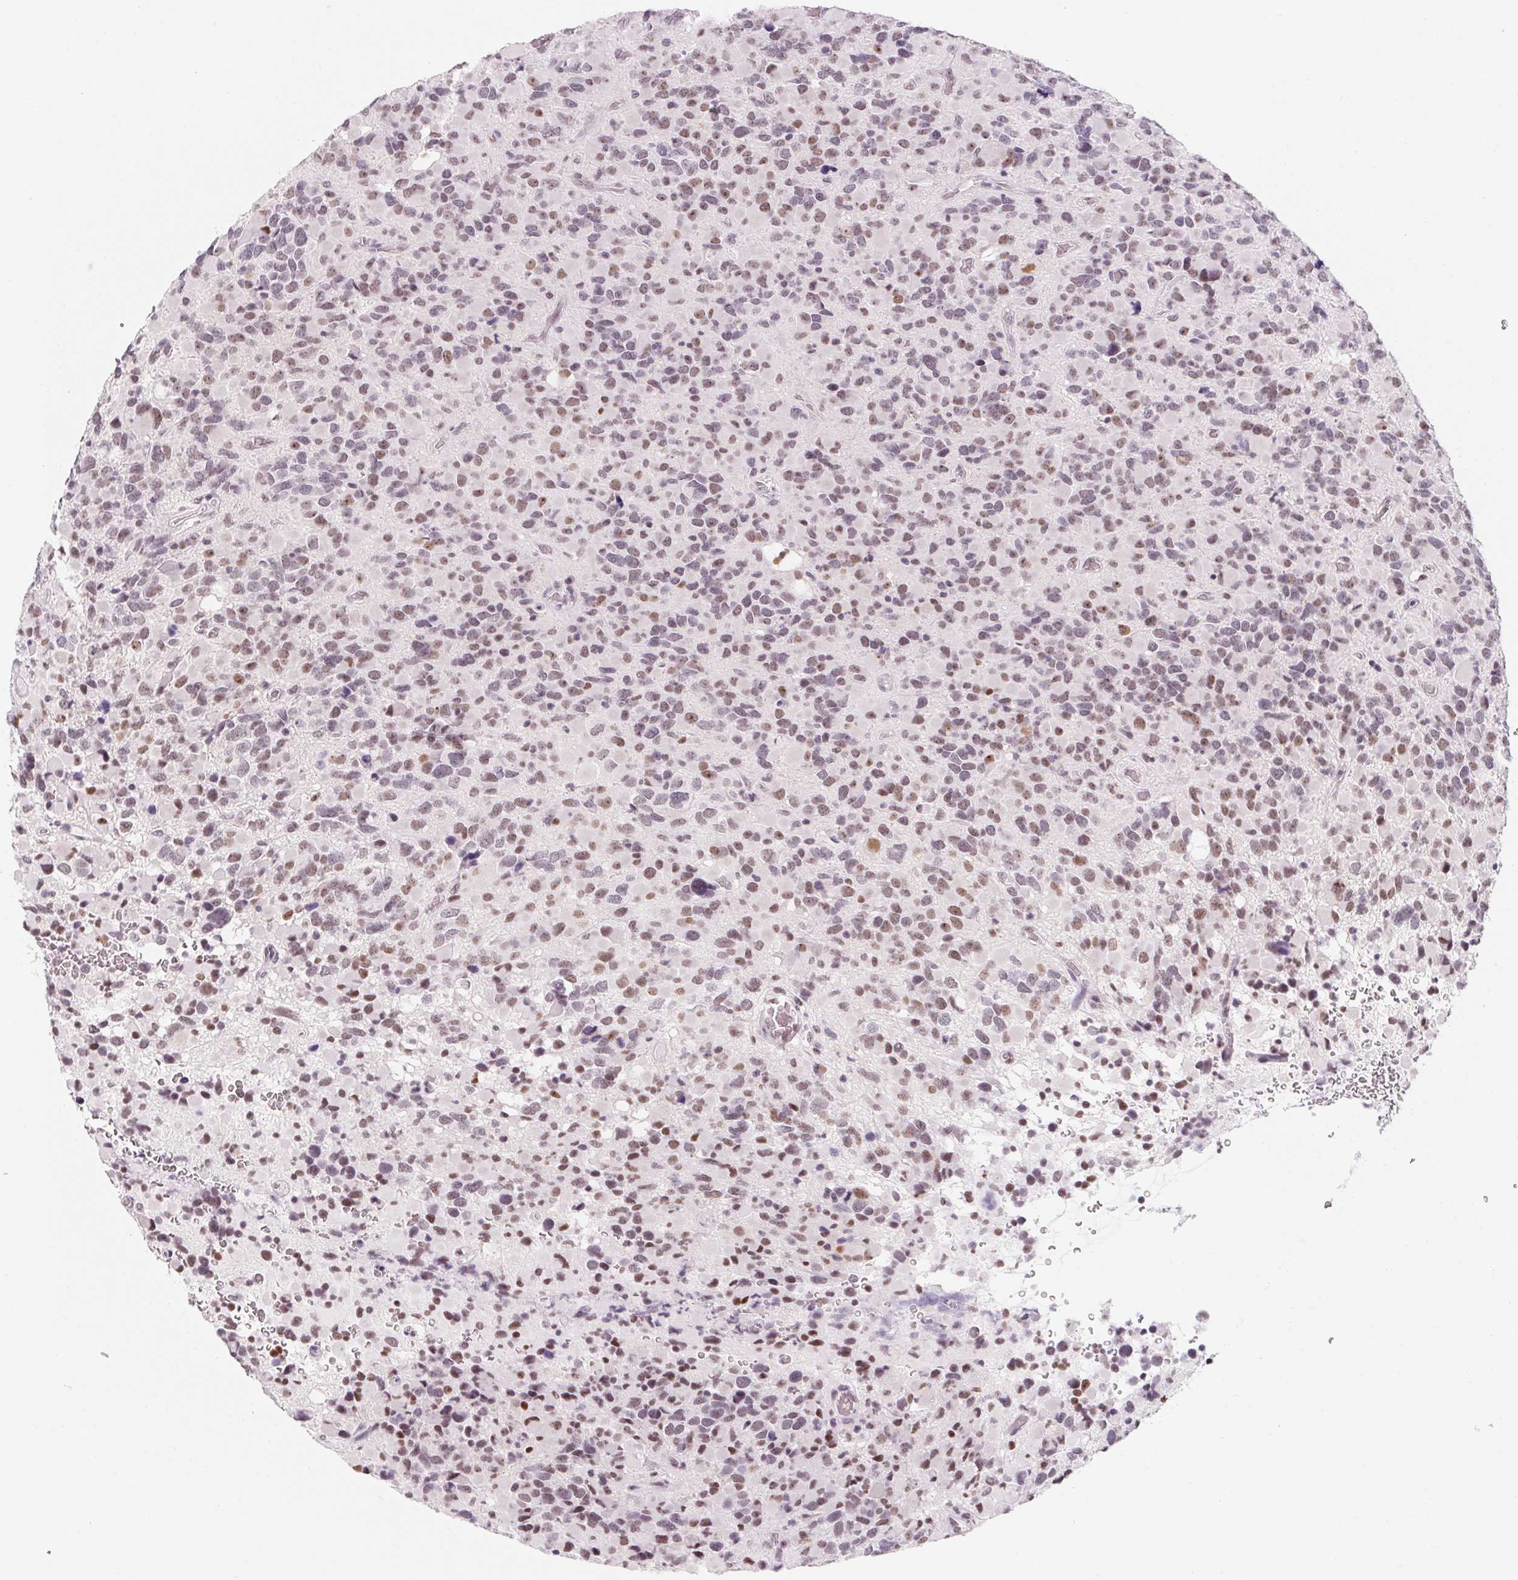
{"staining": {"intensity": "weak", "quantity": "25%-75%", "location": "nuclear"}, "tissue": "glioma", "cell_type": "Tumor cells", "image_type": "cancer", "snomed": [{"axis": "morphology", "description": "Glioma, malignant, High grade"}, {"axis": "topography", "description": "Brain"}], "caption": "Protein expression analysis of human malignant glioma (high-grade) reveals weak nuclear staining in about 25%-75% of tumor cells.", "gene": "ZIC4", "patient": {"sex": "female", "age": 40}}